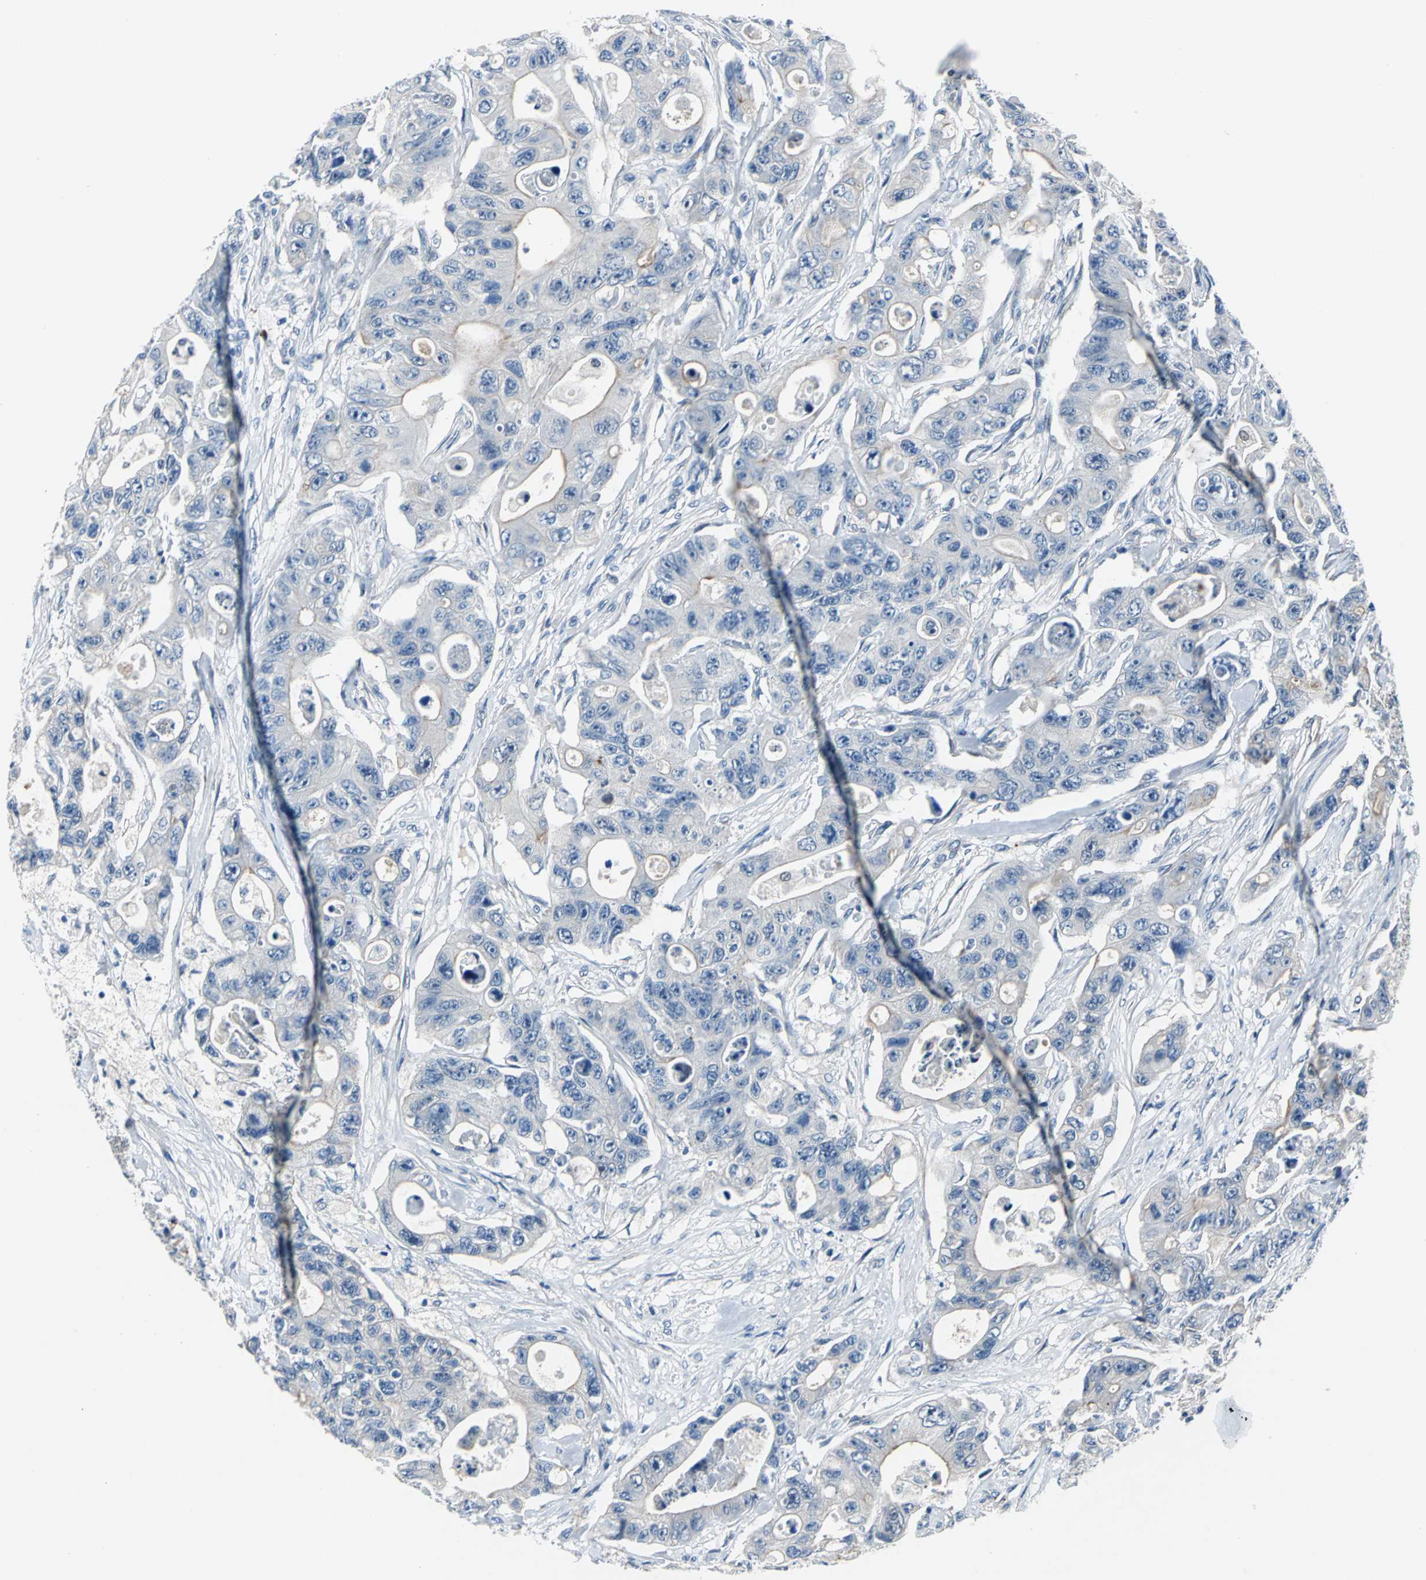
{"staining": {"intensity": "weak", "quantity": "<25%", "location": "cytoplasmic/membranous"}, "tissue": "colorectal cancer", "cell_type": "Tumor cells", "image_type": "cancer", "snomed": [{"axis": "morphology", "description": "Adenocarcinoma, NOS"}, {"axis": "topography", "description": "Colon"}], "caption": "A histopathology image of human colorectal cancer is negative for staining in tumor cells.", "gene": "SELP", "patient": {"sex": "female", "age": 46}}